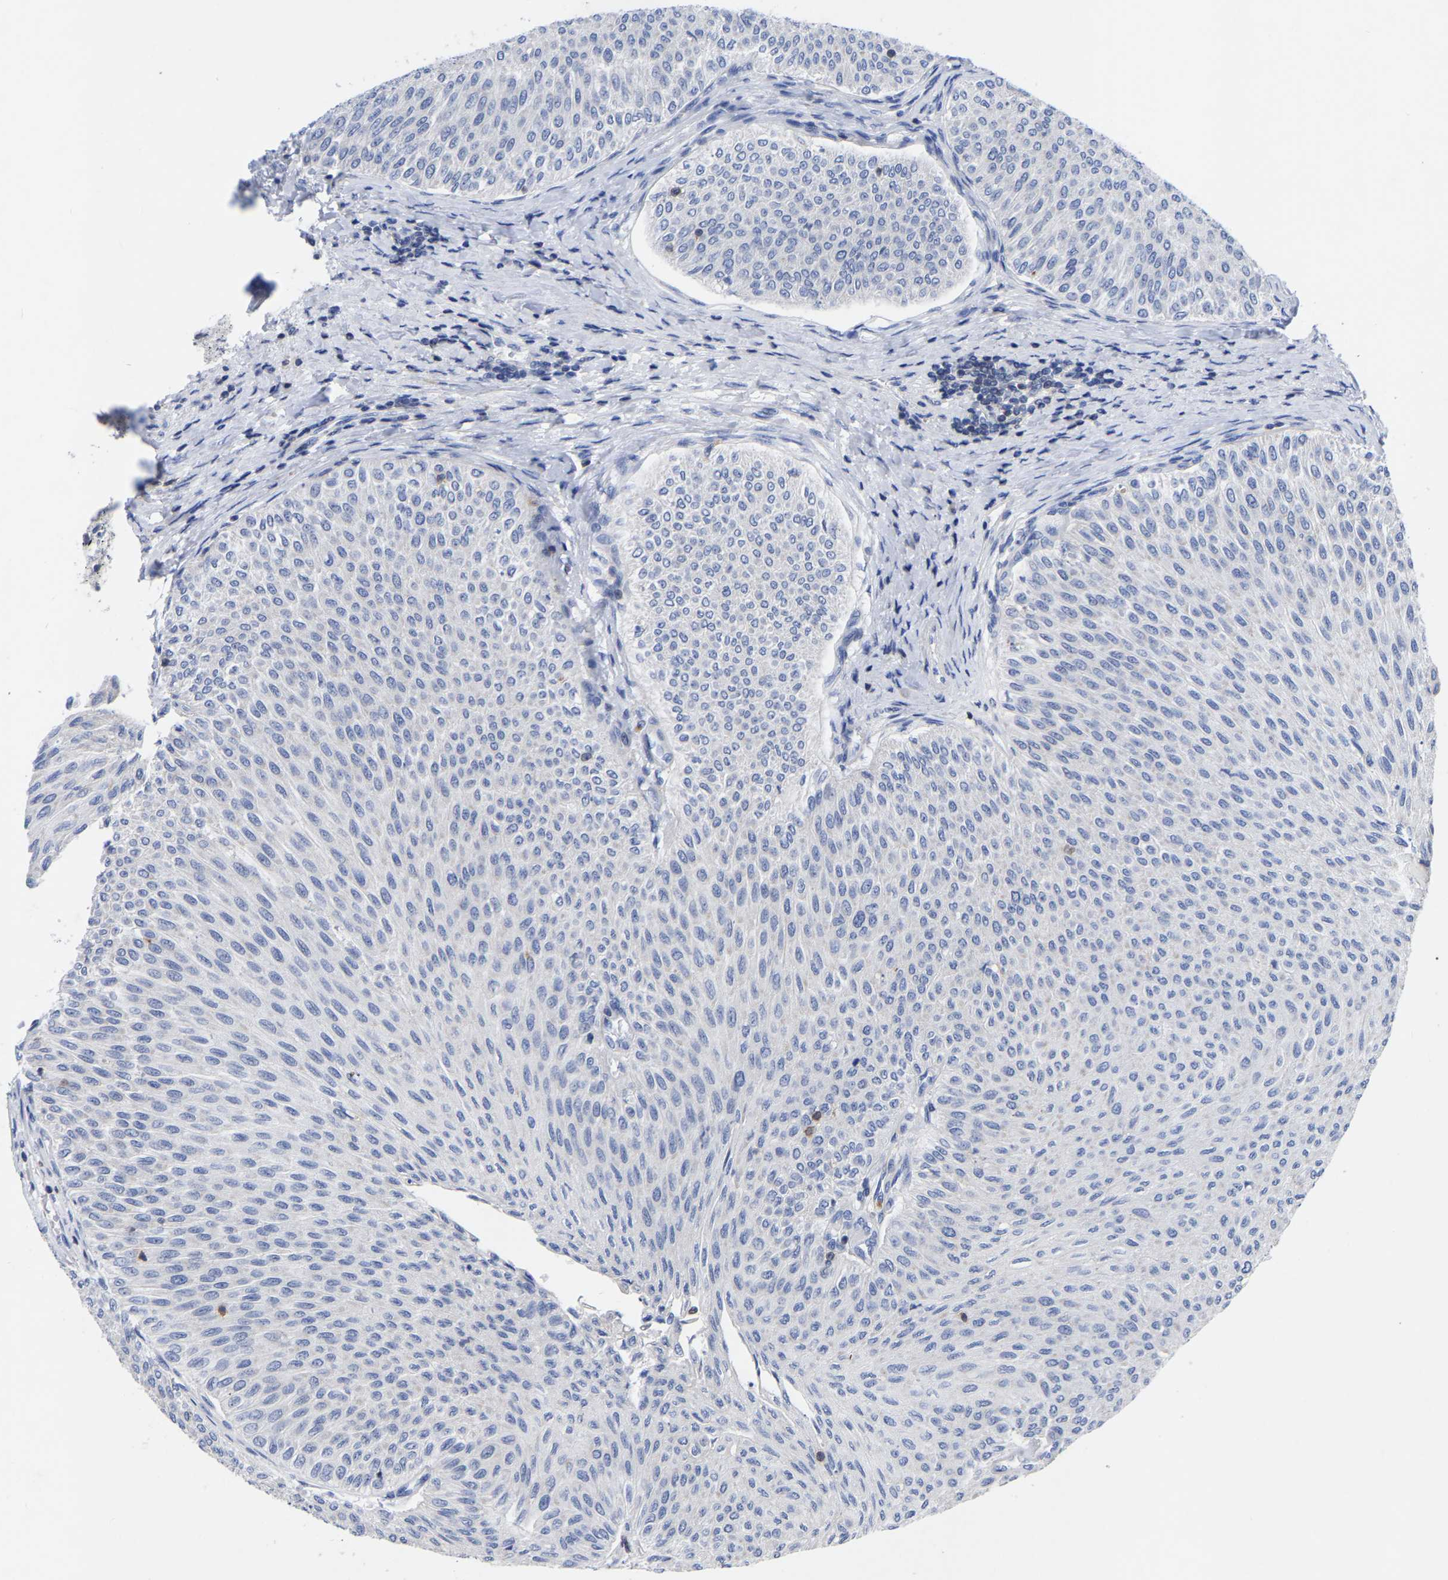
{"staining": {"intensity": "negative", "quantity": "none", "location": "none"}, "tissue": "urothelial cancer", "cell_type": "Tumor cells", "image_type": "cancer", "snomed": [{"axis": "morphology", "description": "Urothelial carcinoma, Low grade"}, {"axis": "topography", "description": "Urinary bladder"}], "caption": "A micrograph of human low-grade urothelial carcinoma is negative for staining in tumor cells. The staining is performed using DAB brown chromogen with nuclei counter-stained in using hematoxylin.", "gene": "PTPN7", "patient": {"sex": "male", "age": 78}}